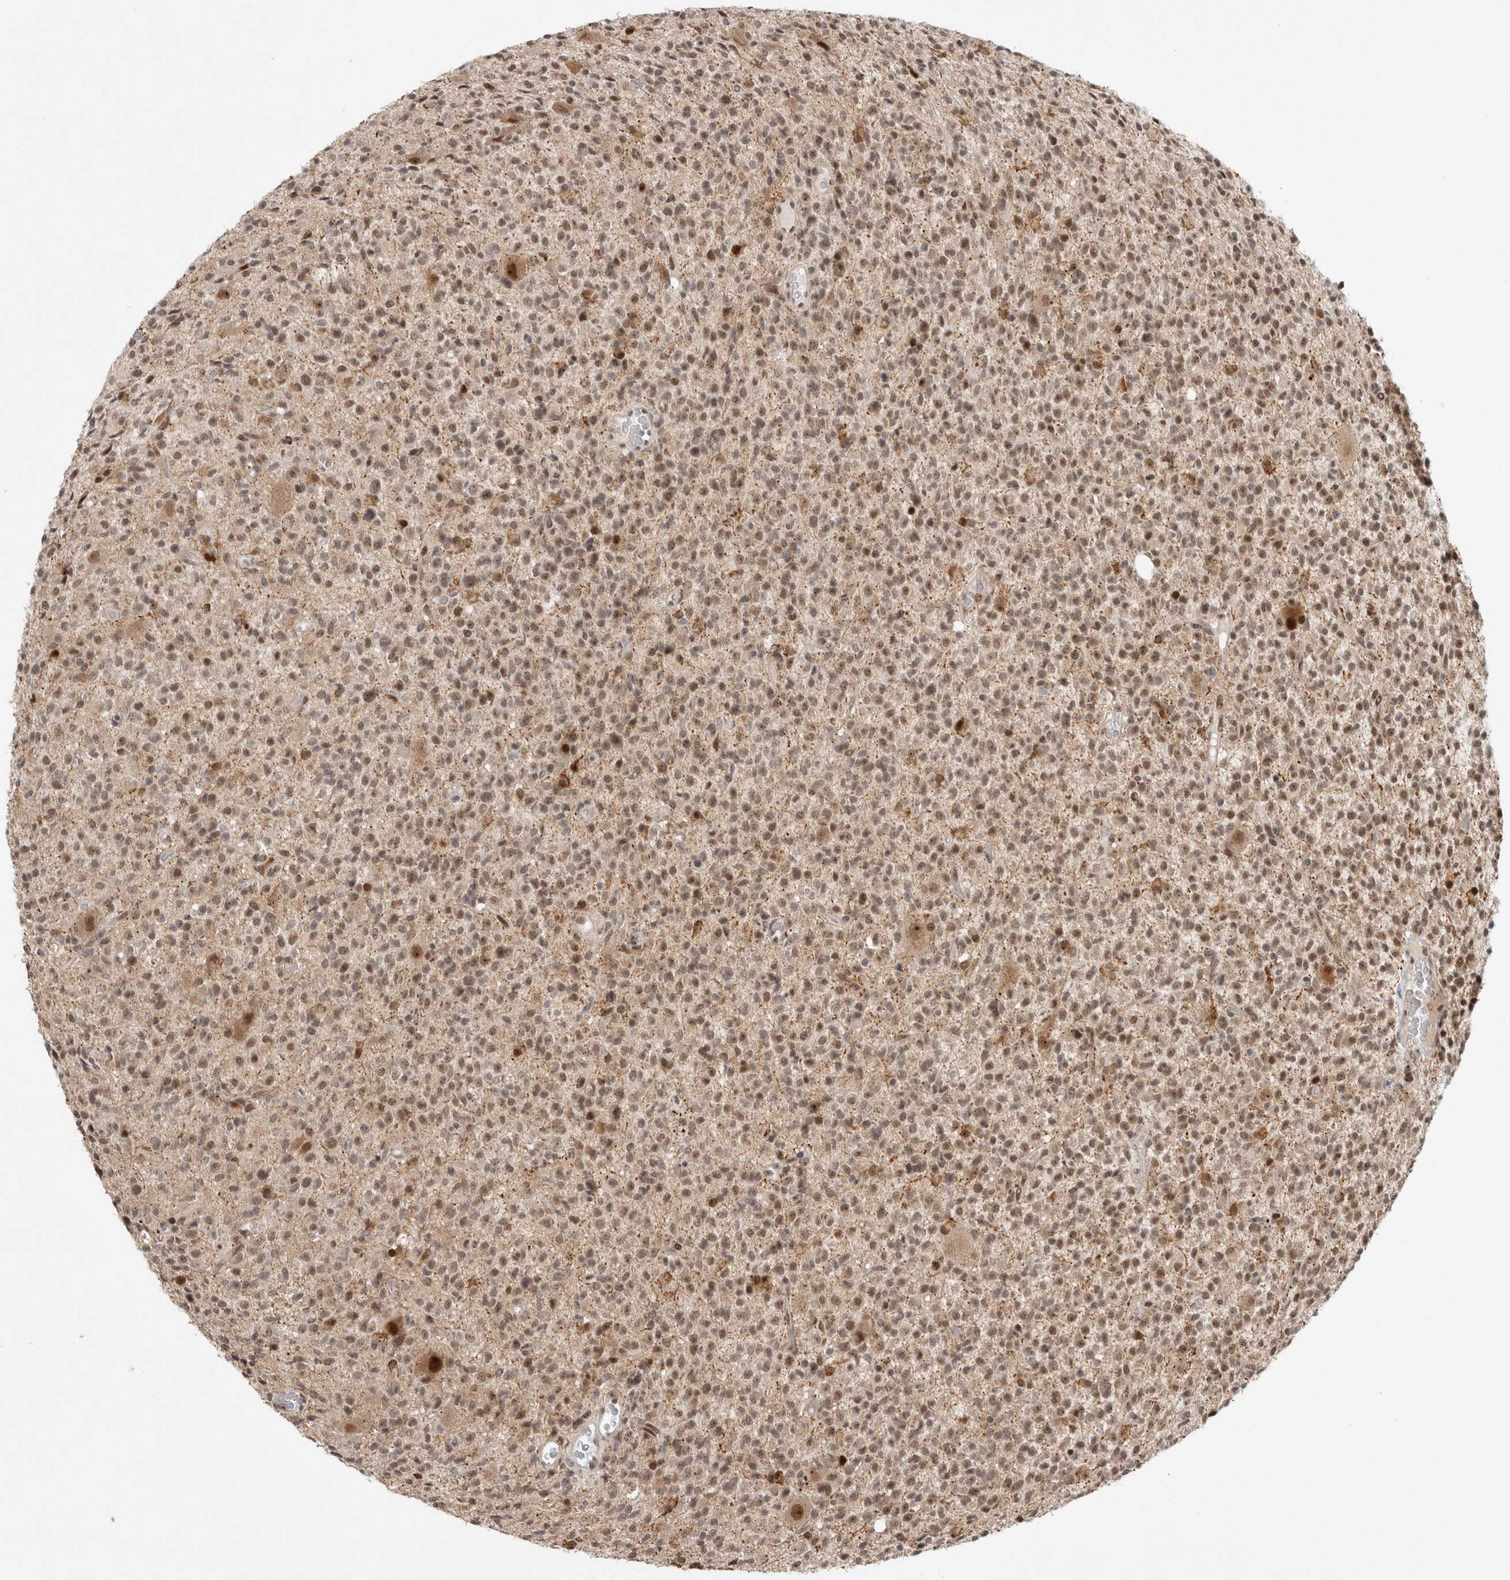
{"staining": {"intensity": "weak", "quantity": ">75%", "location": "cytoplasmic/membranous,nuclear"}, "tissue": "glioma", "cell_type": "Tumor cells", "image_type": "cancer", "snomed": [{"axis": "morphology", "description": "Glioma, malignant, High grade"}, {"axis": "topography", "description": "Brain"}], "caption": "High-power microscopy captured an immunohistochemistry (IHC) photomicrograph of glioma, revealing weak cytoplasmic/membranous and nuclear expression in approximately >75% of tumor cells.", "gene": "HESX1", "patient": {"sex": "male", "age": 34}}